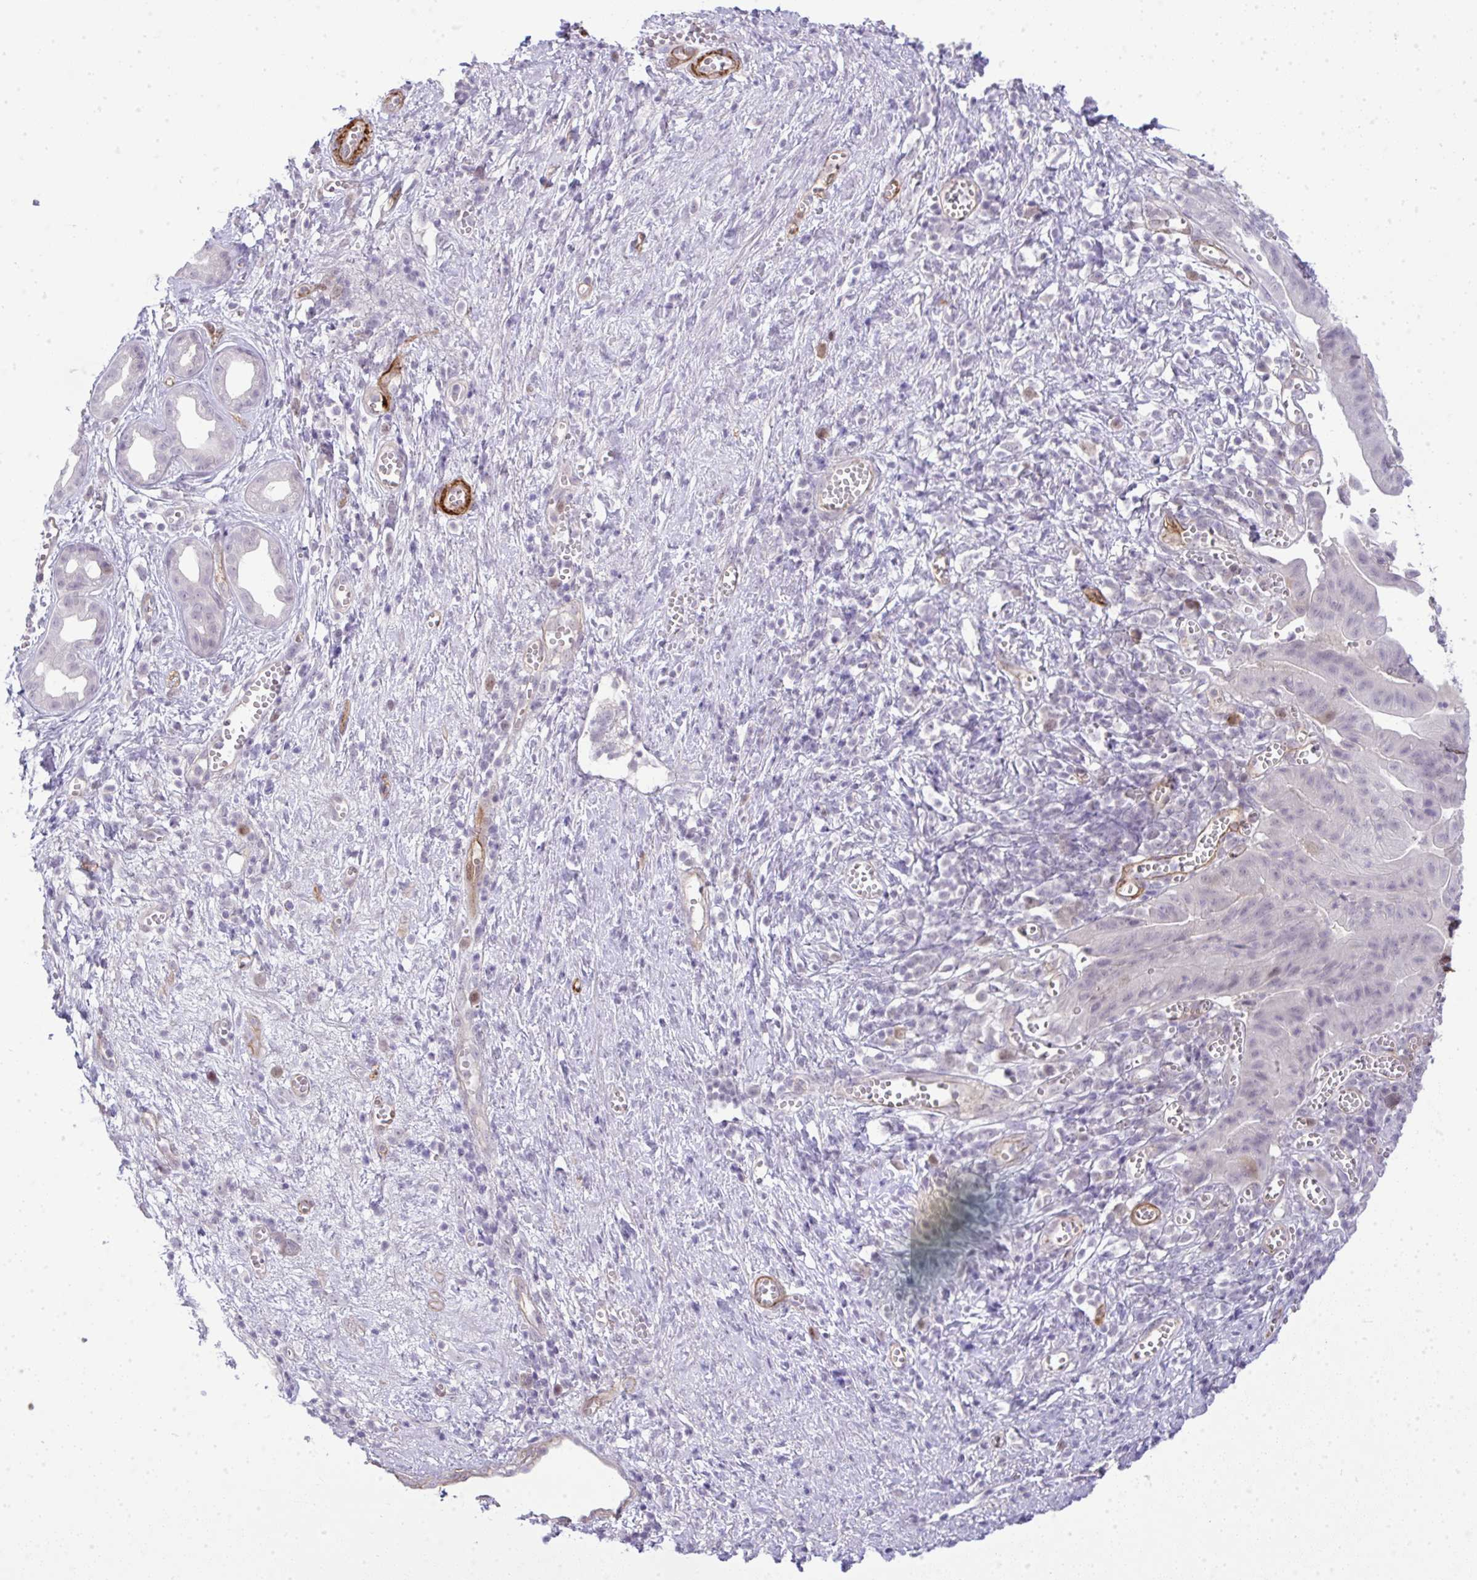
{"staining": {"intensity": "negative", "quantity": "none", "location": "none"}, "tissue": "pancreatic cancer", "cell_type": "Tumor cells", "image_type": "cancer", "snomed": [{"axis": "morphology", "description": "Adenocarcinoma, NOS"}, {"axis": "topography", "description": "Pancreas"}], "caption": "DAB (3,3'-diaminobenzidine) immunohistochemical staining of pancreatic adenocarcinoma displays no significant expression in tumor cells.", "gene": "UBE2S", "patient": {"sex": "female", "age": 73}}